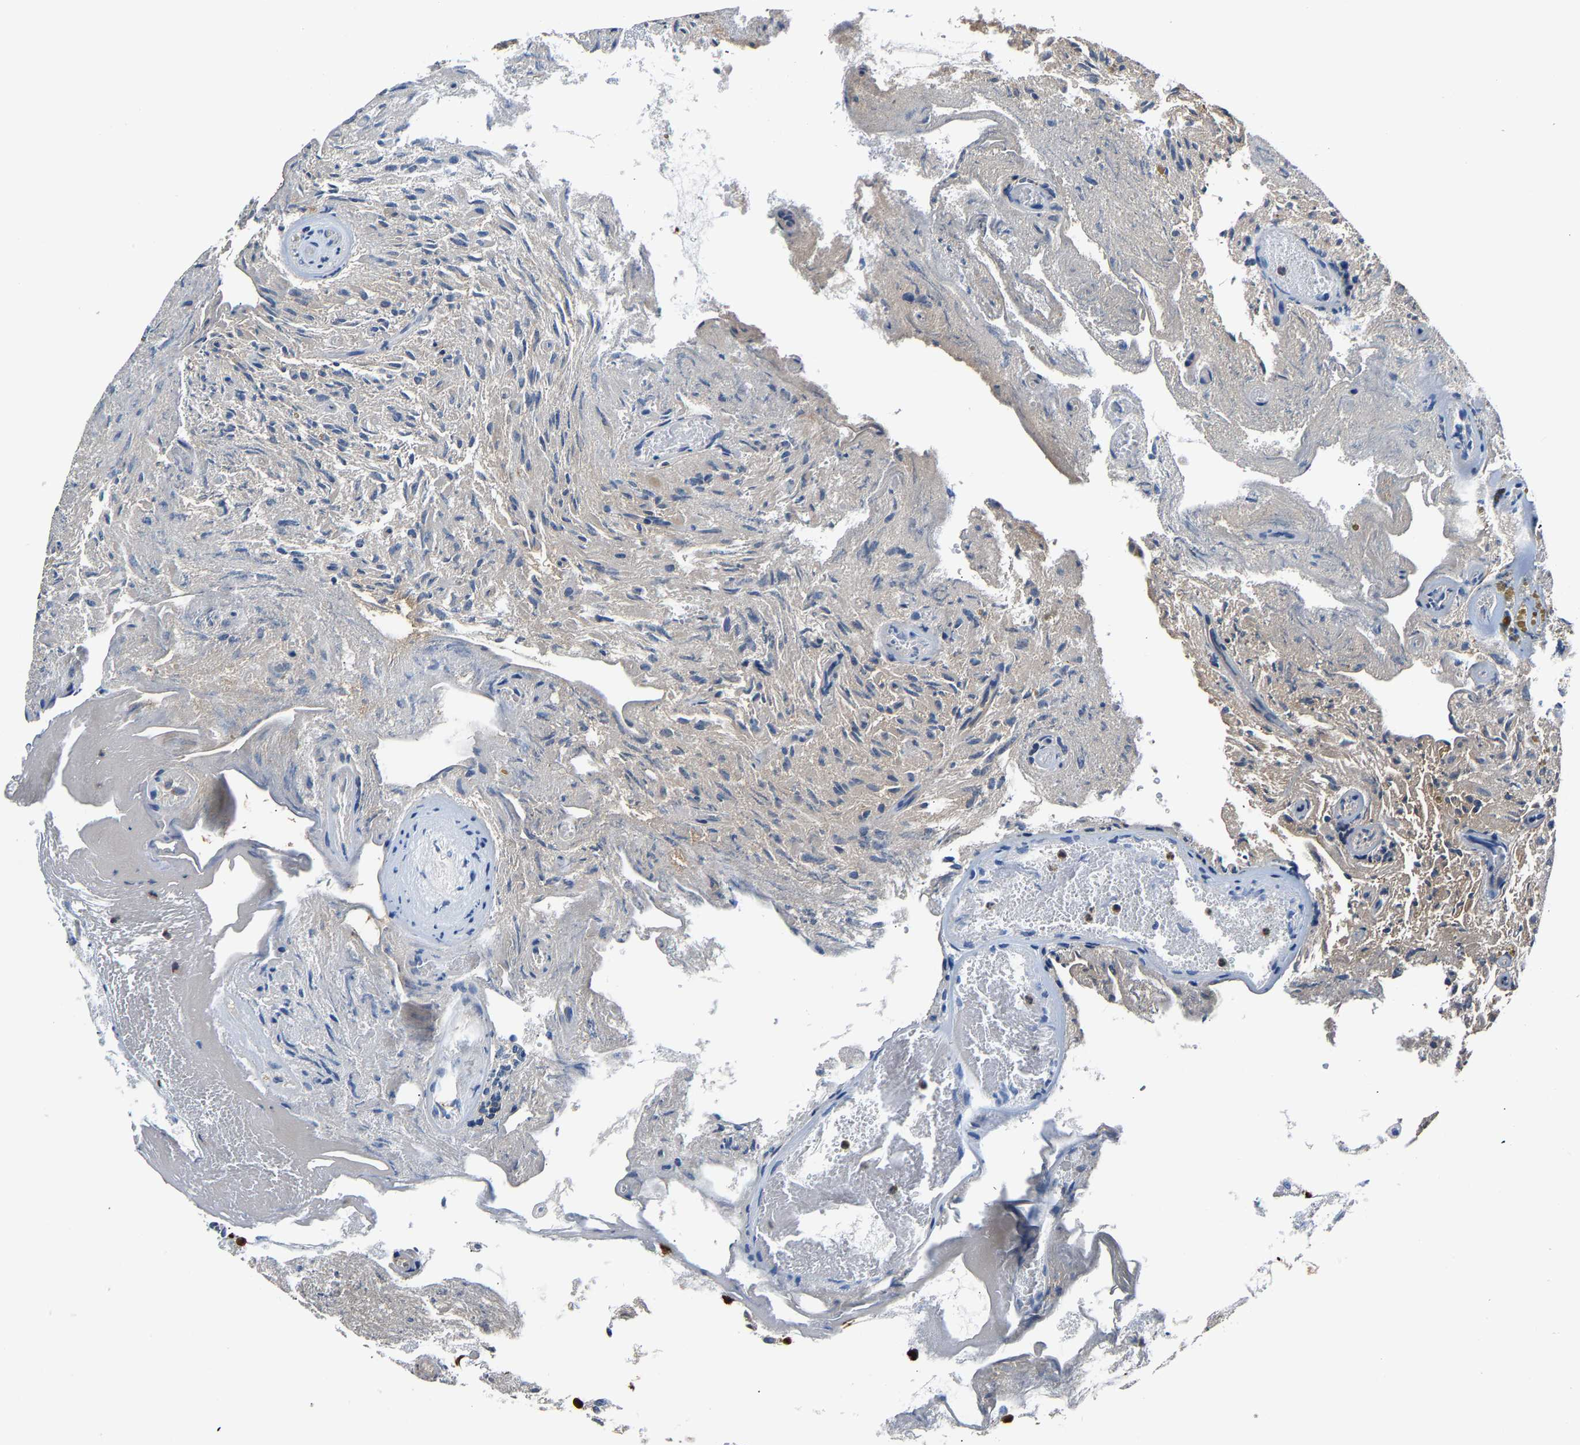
{"staining": {"intensity": "negative", "quantity": "none", "location": "none"}, "tissue": "glioma", "cell_type": "Tumor cells", "image_type": "cancer", "snomed": [{"axis": "morphology", "description": "Glioma, malignant, High grade"}, {"axis": "topography", "description": "Brain"}], "caption": "Tumor cells are negative for brown protein staining in glioma.", "gene": "S100P", "patient": {"sex": "female", "age": 59}}